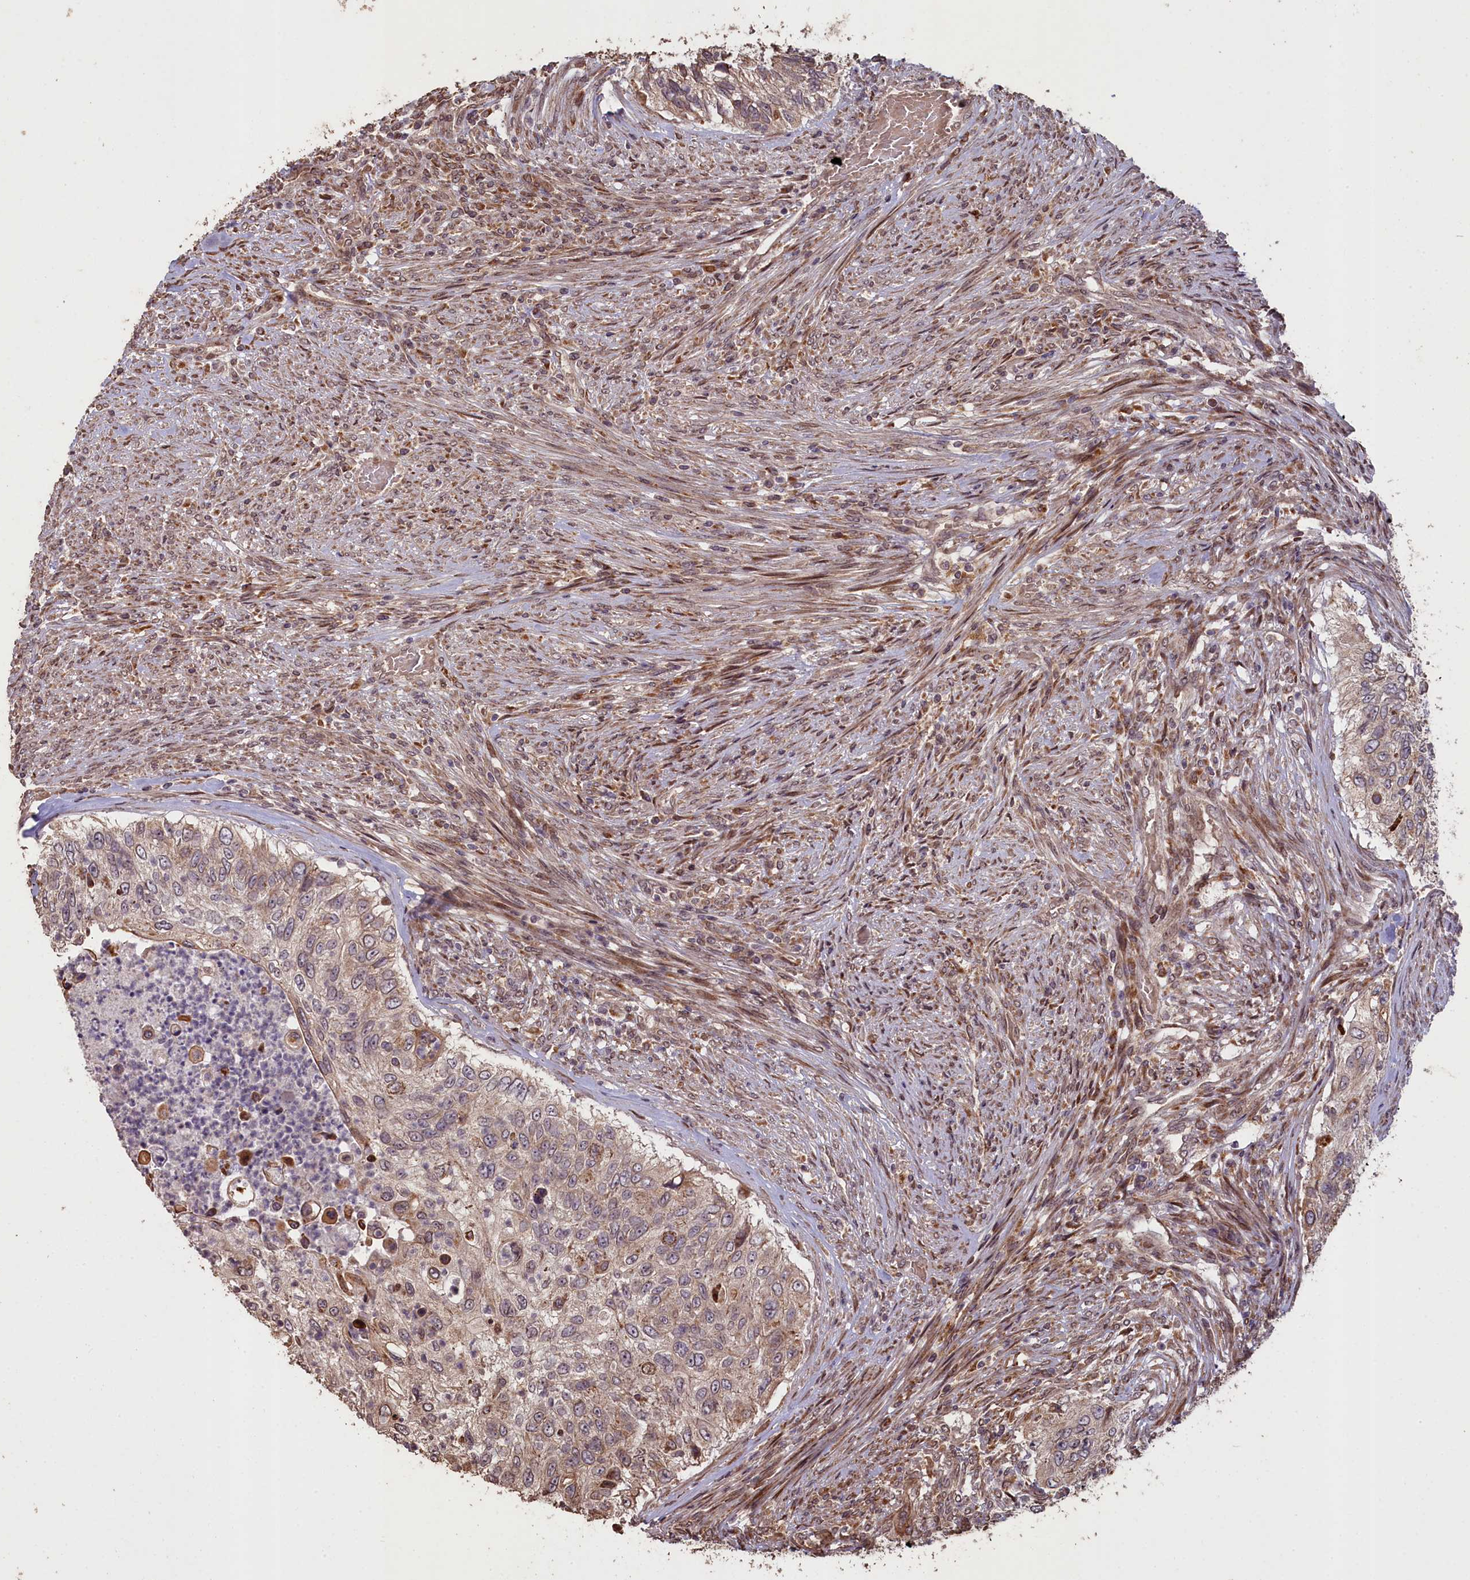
{"staining": {"intensity": "weak", "quantity": ">75%", "location": "cytoplasmic/membranous"}, "tissue": "urothelial cancer", "cell_type": "Tumor cells", "image_type": "cancer", "snomed": [{"axis": "morphology", "description": "Urothelial carcinoma, High grade"}, {"axis": "topography", "description": "Urinary bladder"}], "caption": "High-grade urothelial carcinoma tissue shows weak cytoplasmic/membranous positivity in about >75% of tumor cells, visualized by immunohistochemistry.", "gene": "SLC38A7", "patient": {"sex": "female", "age": 60}}